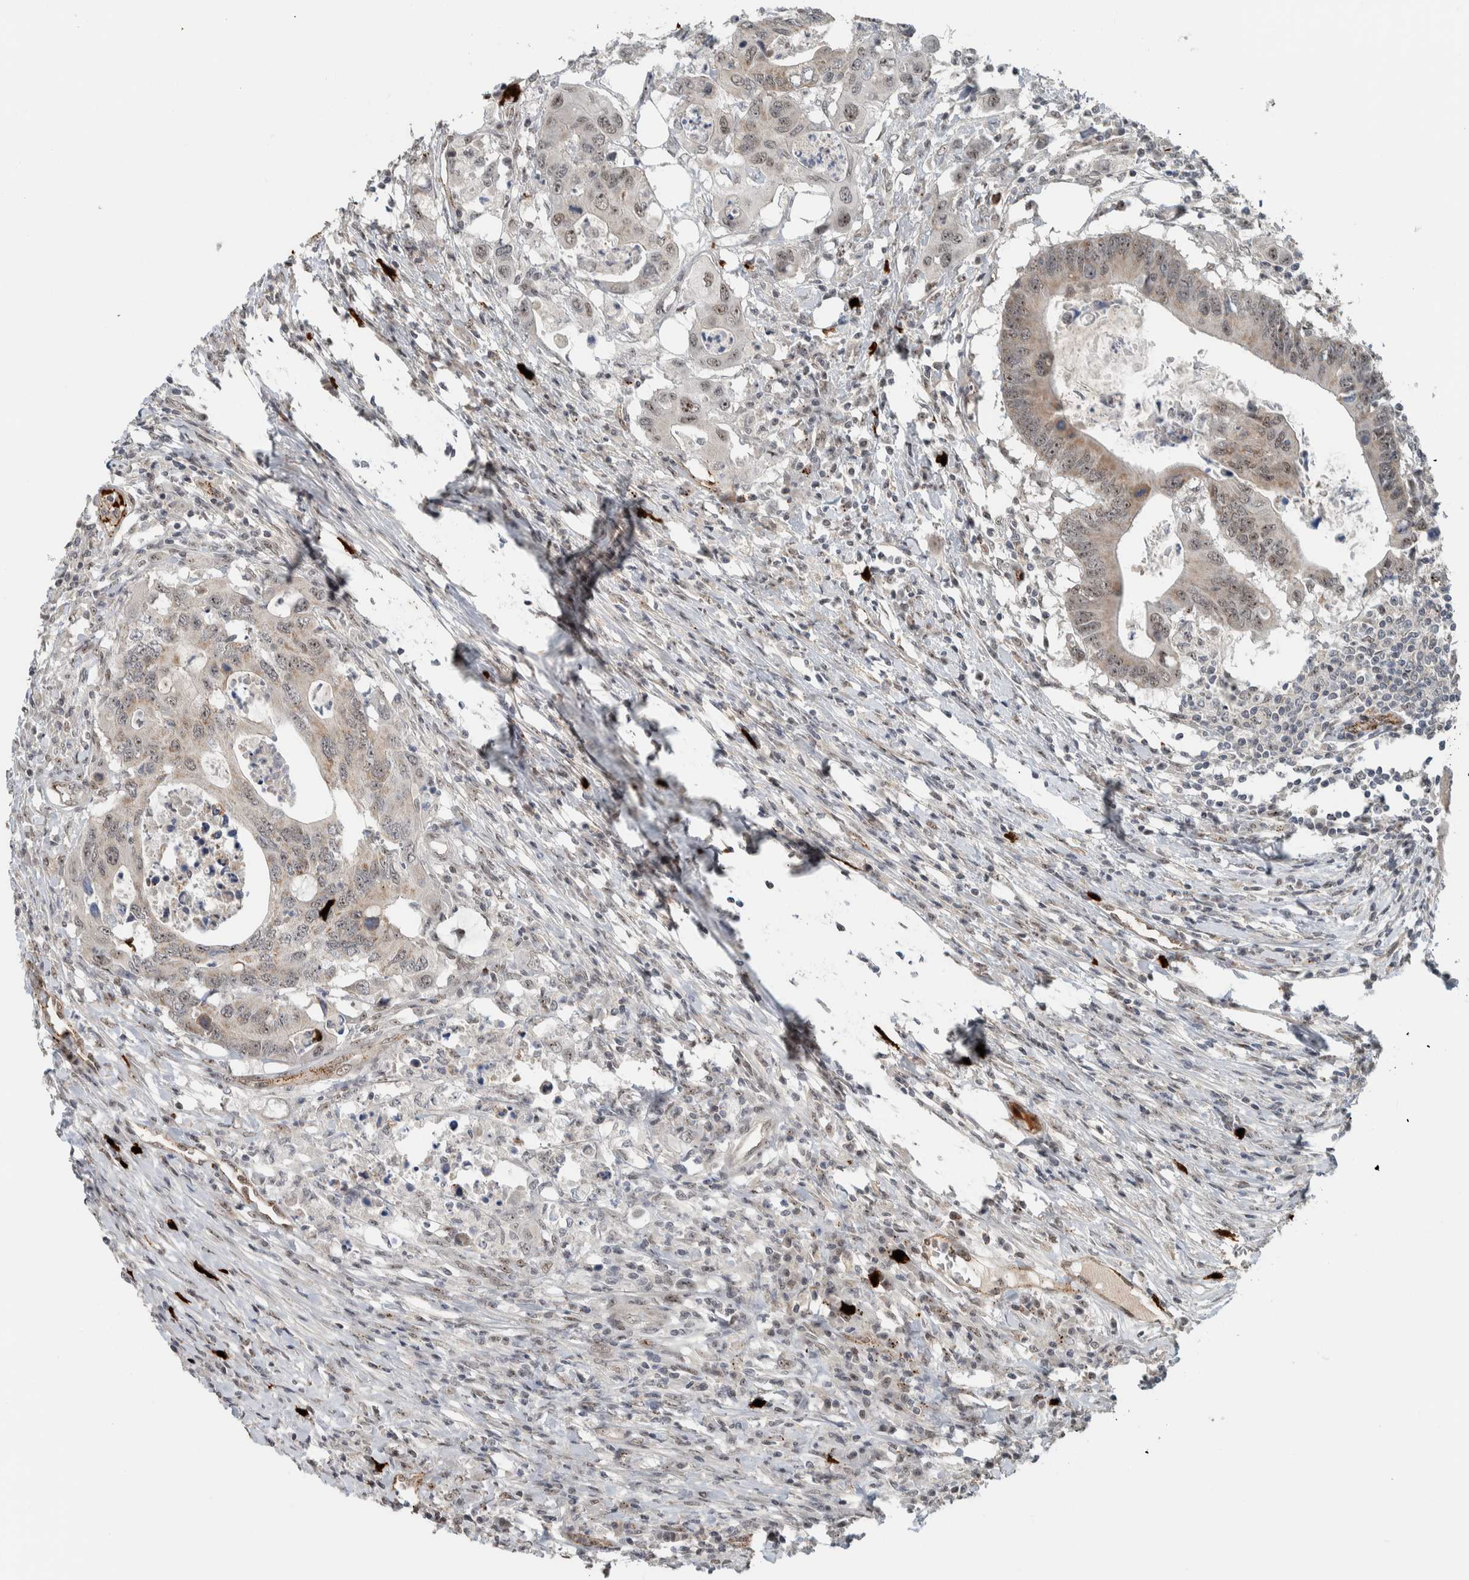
{"staining": {"intensity": "moderate", "quantity": ">75%", "location": "cytoplasmic/membranous,nuclear"}, "tissue": "colorectal cancer", "cell_type": "Tumor cells", "image_type": "cancer", "snomed": [{"axis": "morphology", "description": "Adenocarcinoma, NOS"}, {"axis": "topography", "description": "Colon"}], "caption": "A high-resolution photomicrograph shows IHC staining of adenocarcinoma (colorectal), which demonstrates moderate cytoplasmic/membranous and nuclear expression in approximately >75% of tumor cells.", "gene": "ZFP91", "patient": {"sex": "male", "age": 71}}